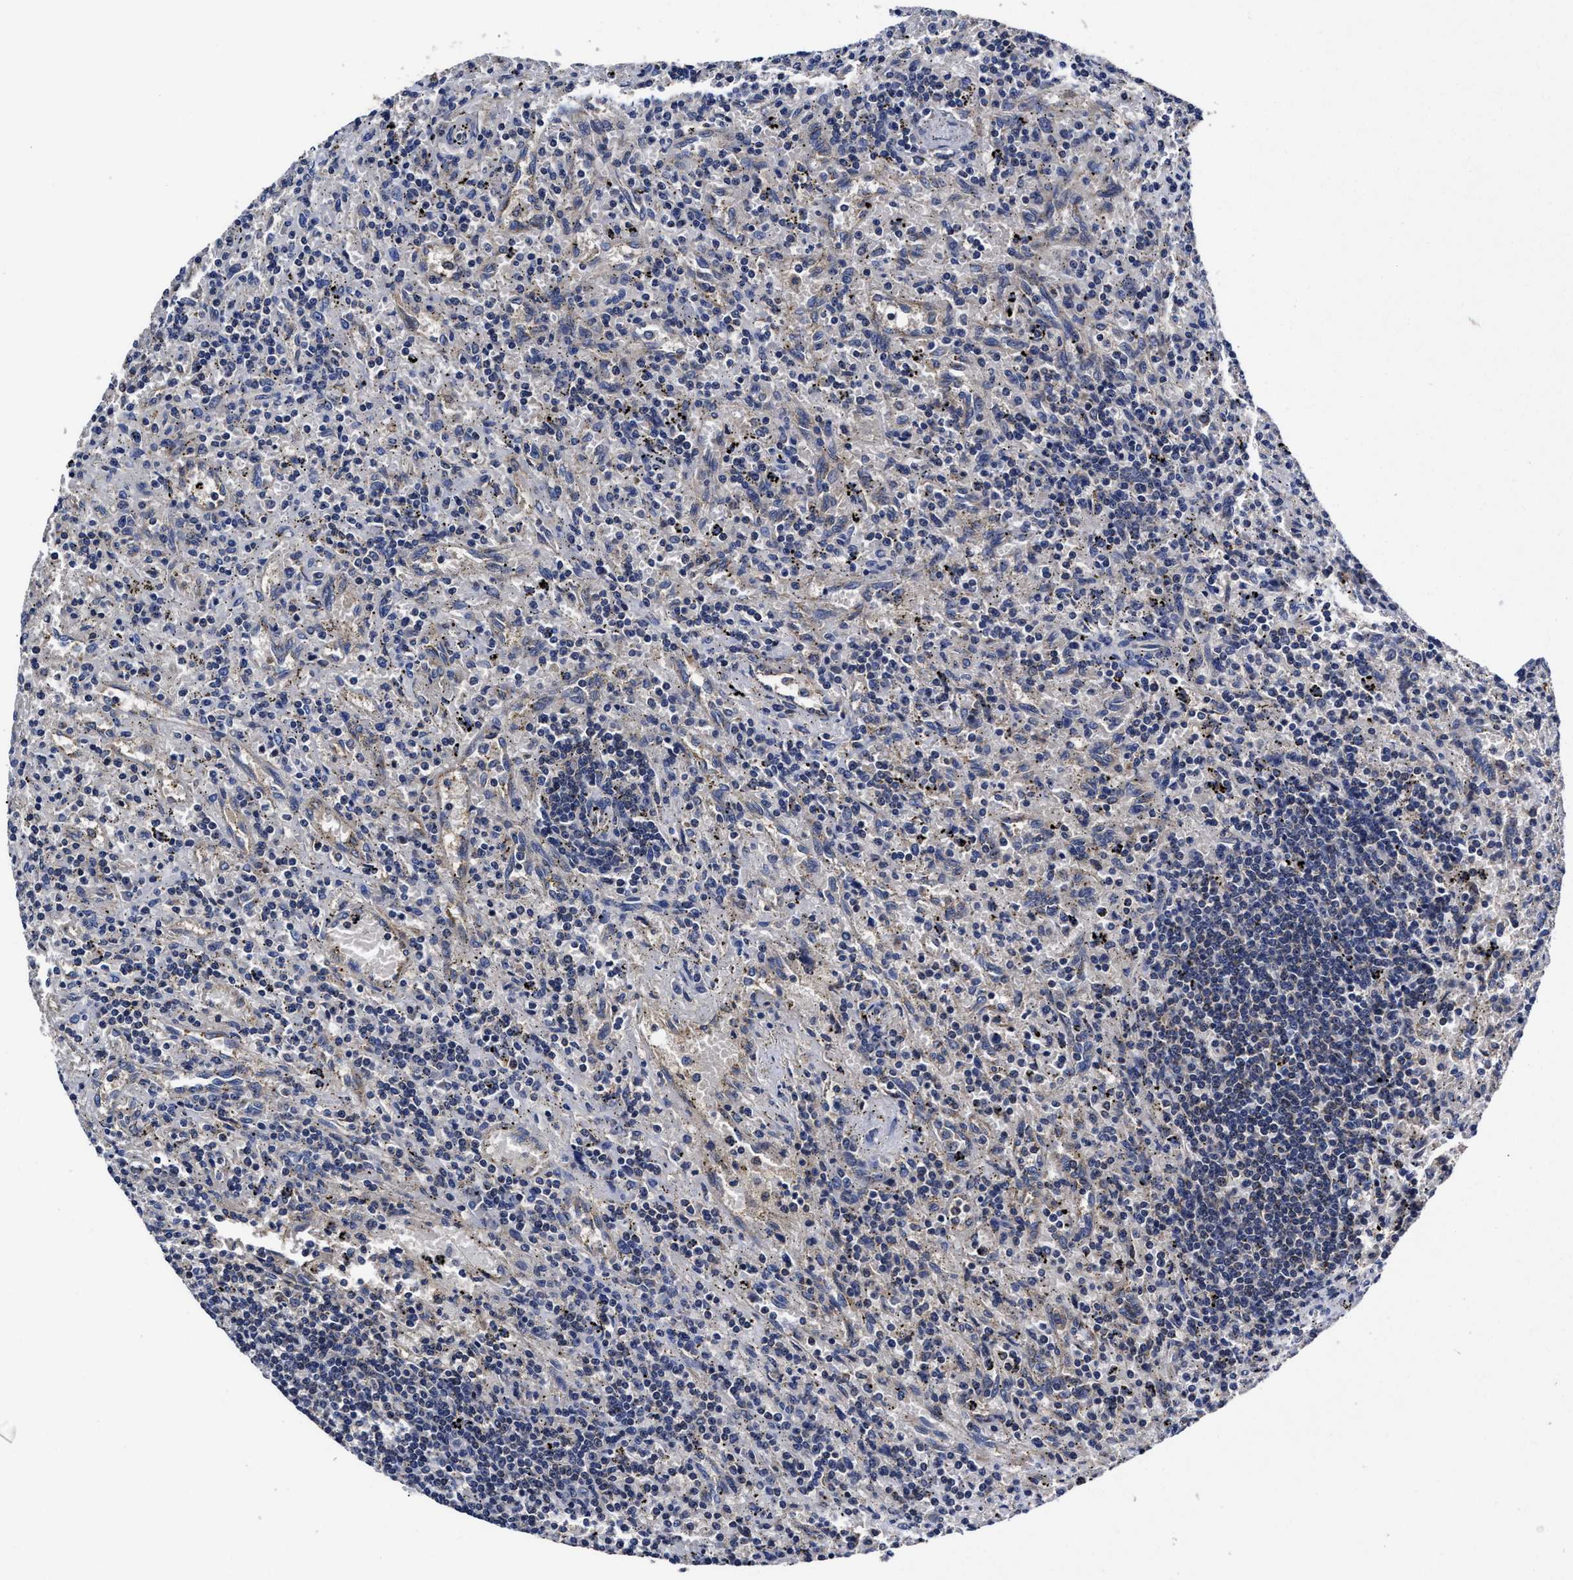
{"staining": {"intensity": "negative", "quantity": "none", "location": "none"}, "tissue": "lymphoma", "cell_type": "Tumor cells", "image_type": "cancer", "snomed": [{"axis": "morphology", "description": "Malignant lymphoma, non-Hodgkin's type, Low grade"}, {"axis": "topography", "description": "Spleen"}], "caption": "High magnification brightfield microscopy of low-grade malignant lymphoma, non-Hodgkin's type stained with DAB (brown) and counterstained with hematoxylin (blue): tumor cells show no significant staining.", "gene": "SOCS5", "patient": {"sex": "male", "age": 76}}